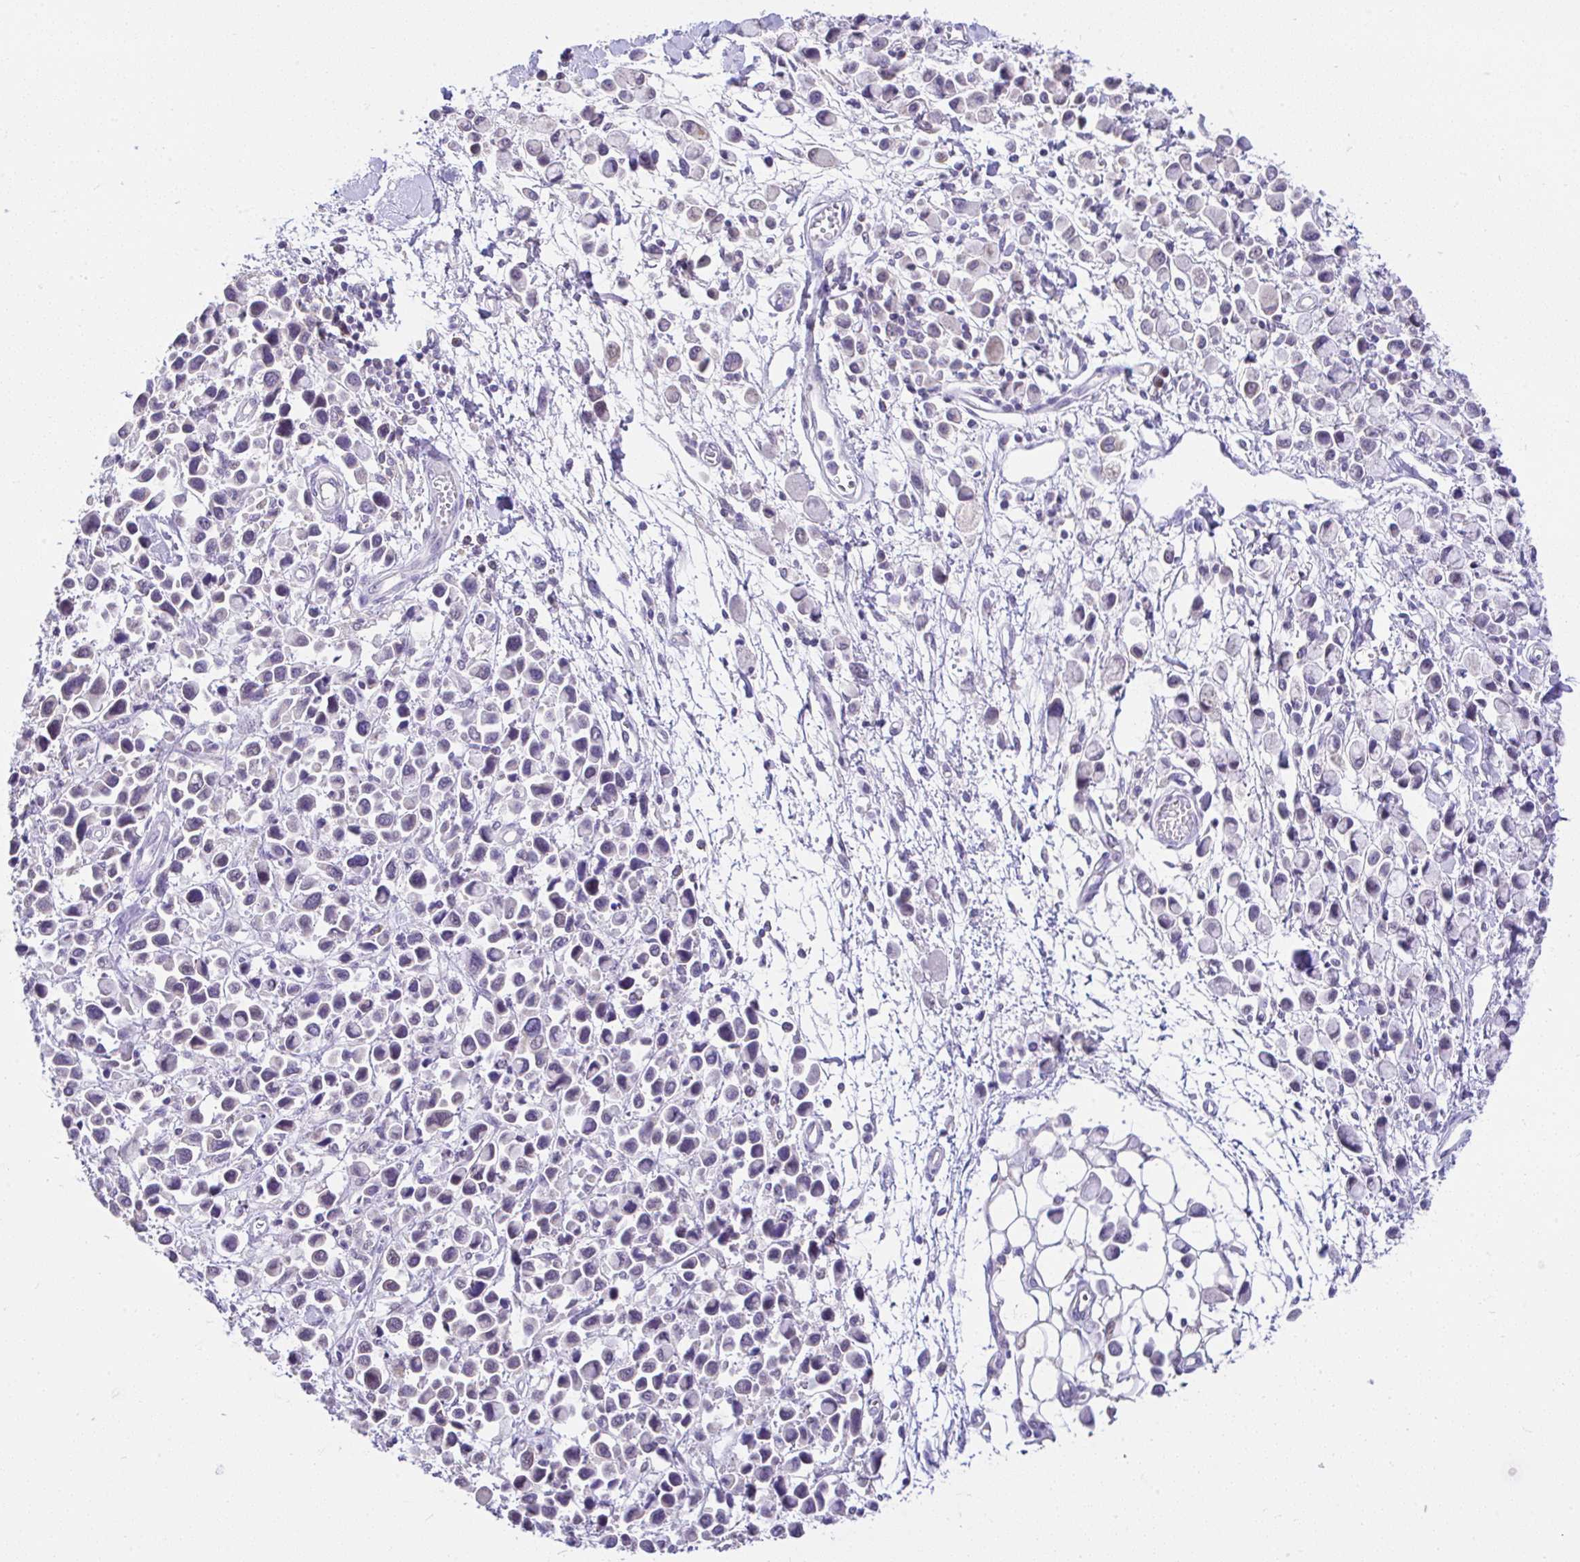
{"staining": {"intensity": "negative", "quantity": "none", "location": "none"}, "tissue": "stomach cancer", "cell_type": "Tumor cells", "image_type": "cancer", "snomed": [{"axis": "morphology", "description": "Adenocarcinoma, NOS"}, {"axis": "topography", "description": "Stomach"}], "caption": "High magnification brightfield microscopy of stomach adenocarcinoma stained with DAB (3,3'-diaminobenzidine) (brown) and counterstained with hematoxylin (blue): tumor cells show no significant positivity.", "gene": "CTU1", "patient": {"sex": "female", "age": 81}}